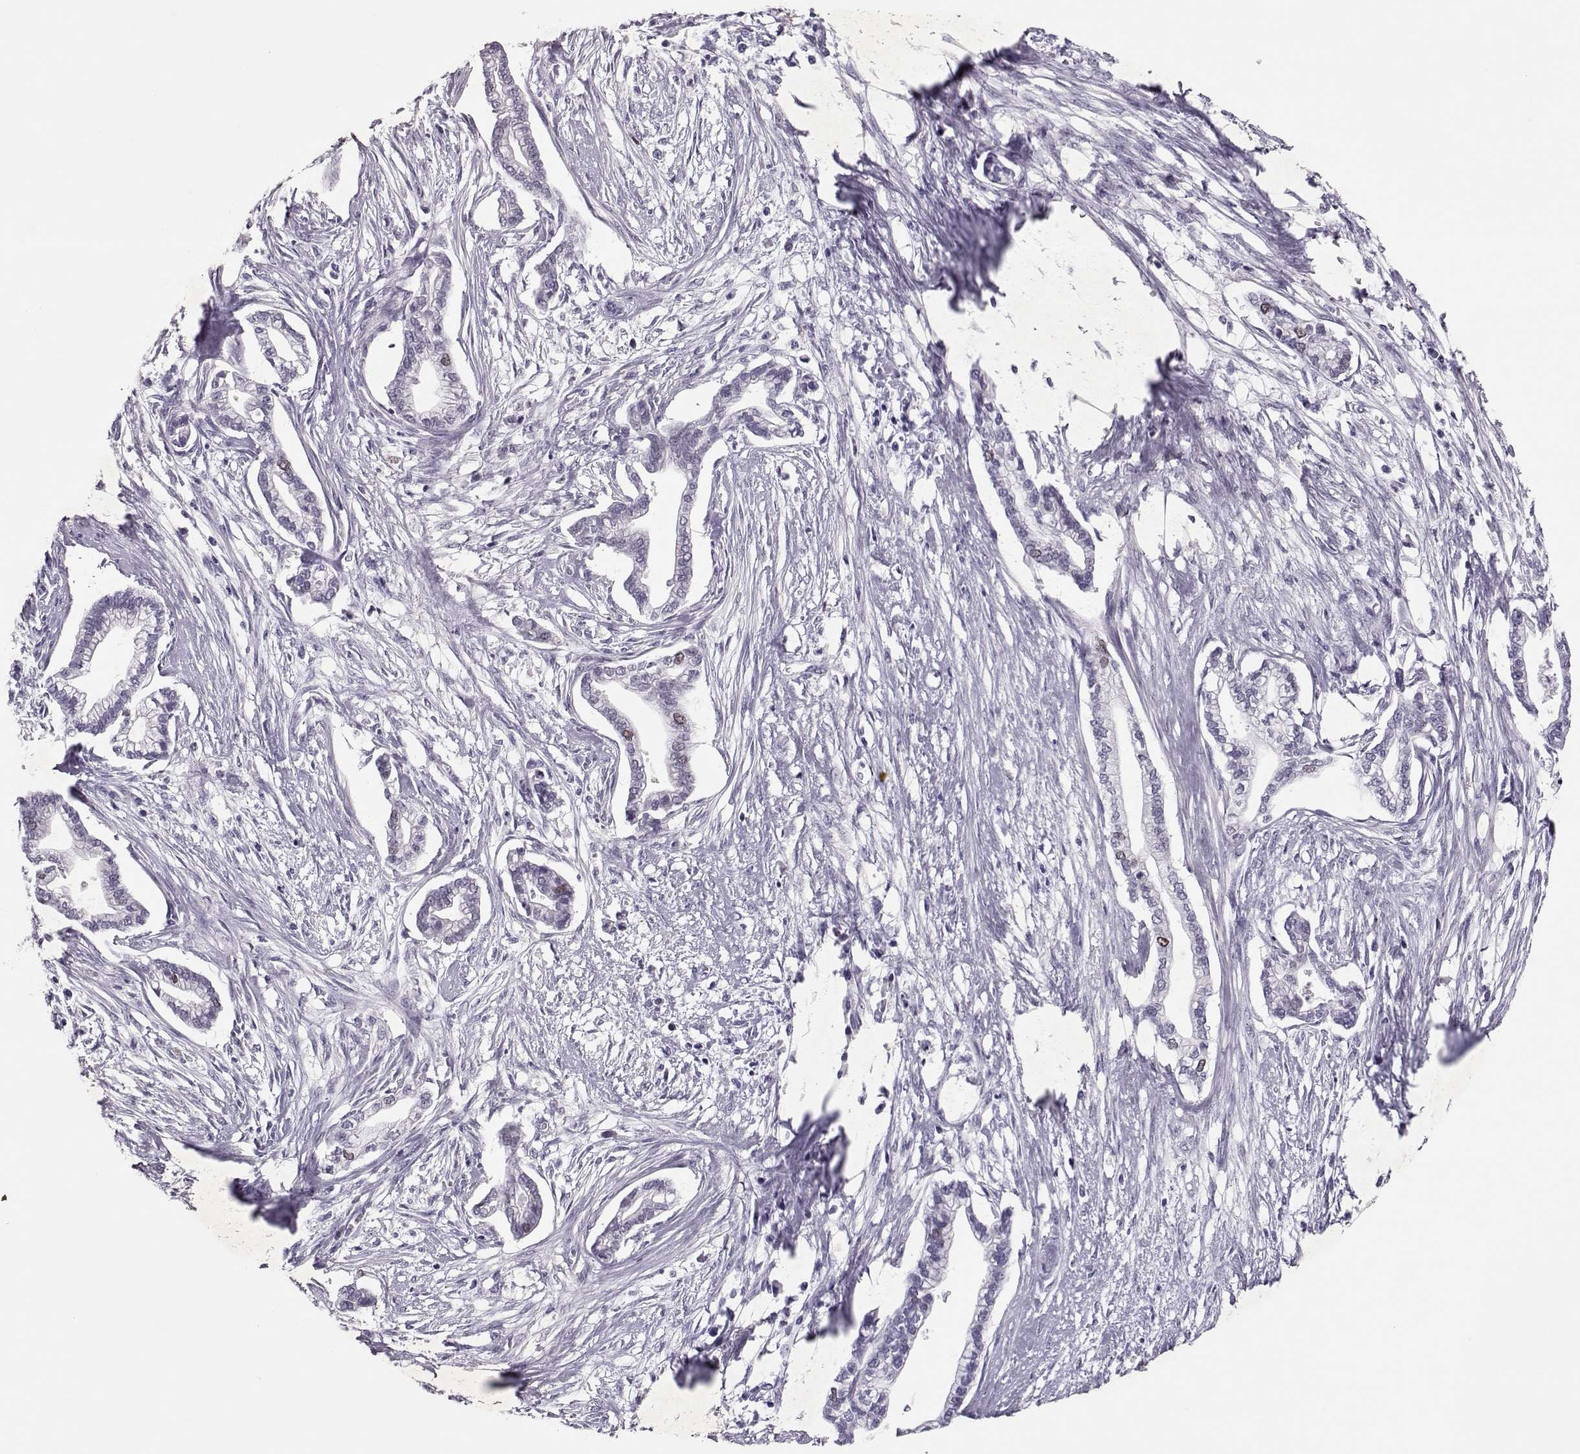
{"staining": {"intensity": "weak", "quantity": "<25%", "location": "nuclear"}, "tissue": "cervical cancer", "cell_type": "Tumor cells", "image_type": "cancer", "snomed": [{"axis": "morphology", "description": "Adenocarcinoma, NOS"}, {"axis": "topography", "description": "Cervix"}], "caption": "High magnification brightfield microscopy of adenocarcinoma (cervical) stained with DAB (3,3'-diaminobenzidine) (brown) and counterstained with hematoxylin (blue): tumor cells show no significant staining.", "gene": "SGO1", "patient": {"sex": "female", "age": 62}}